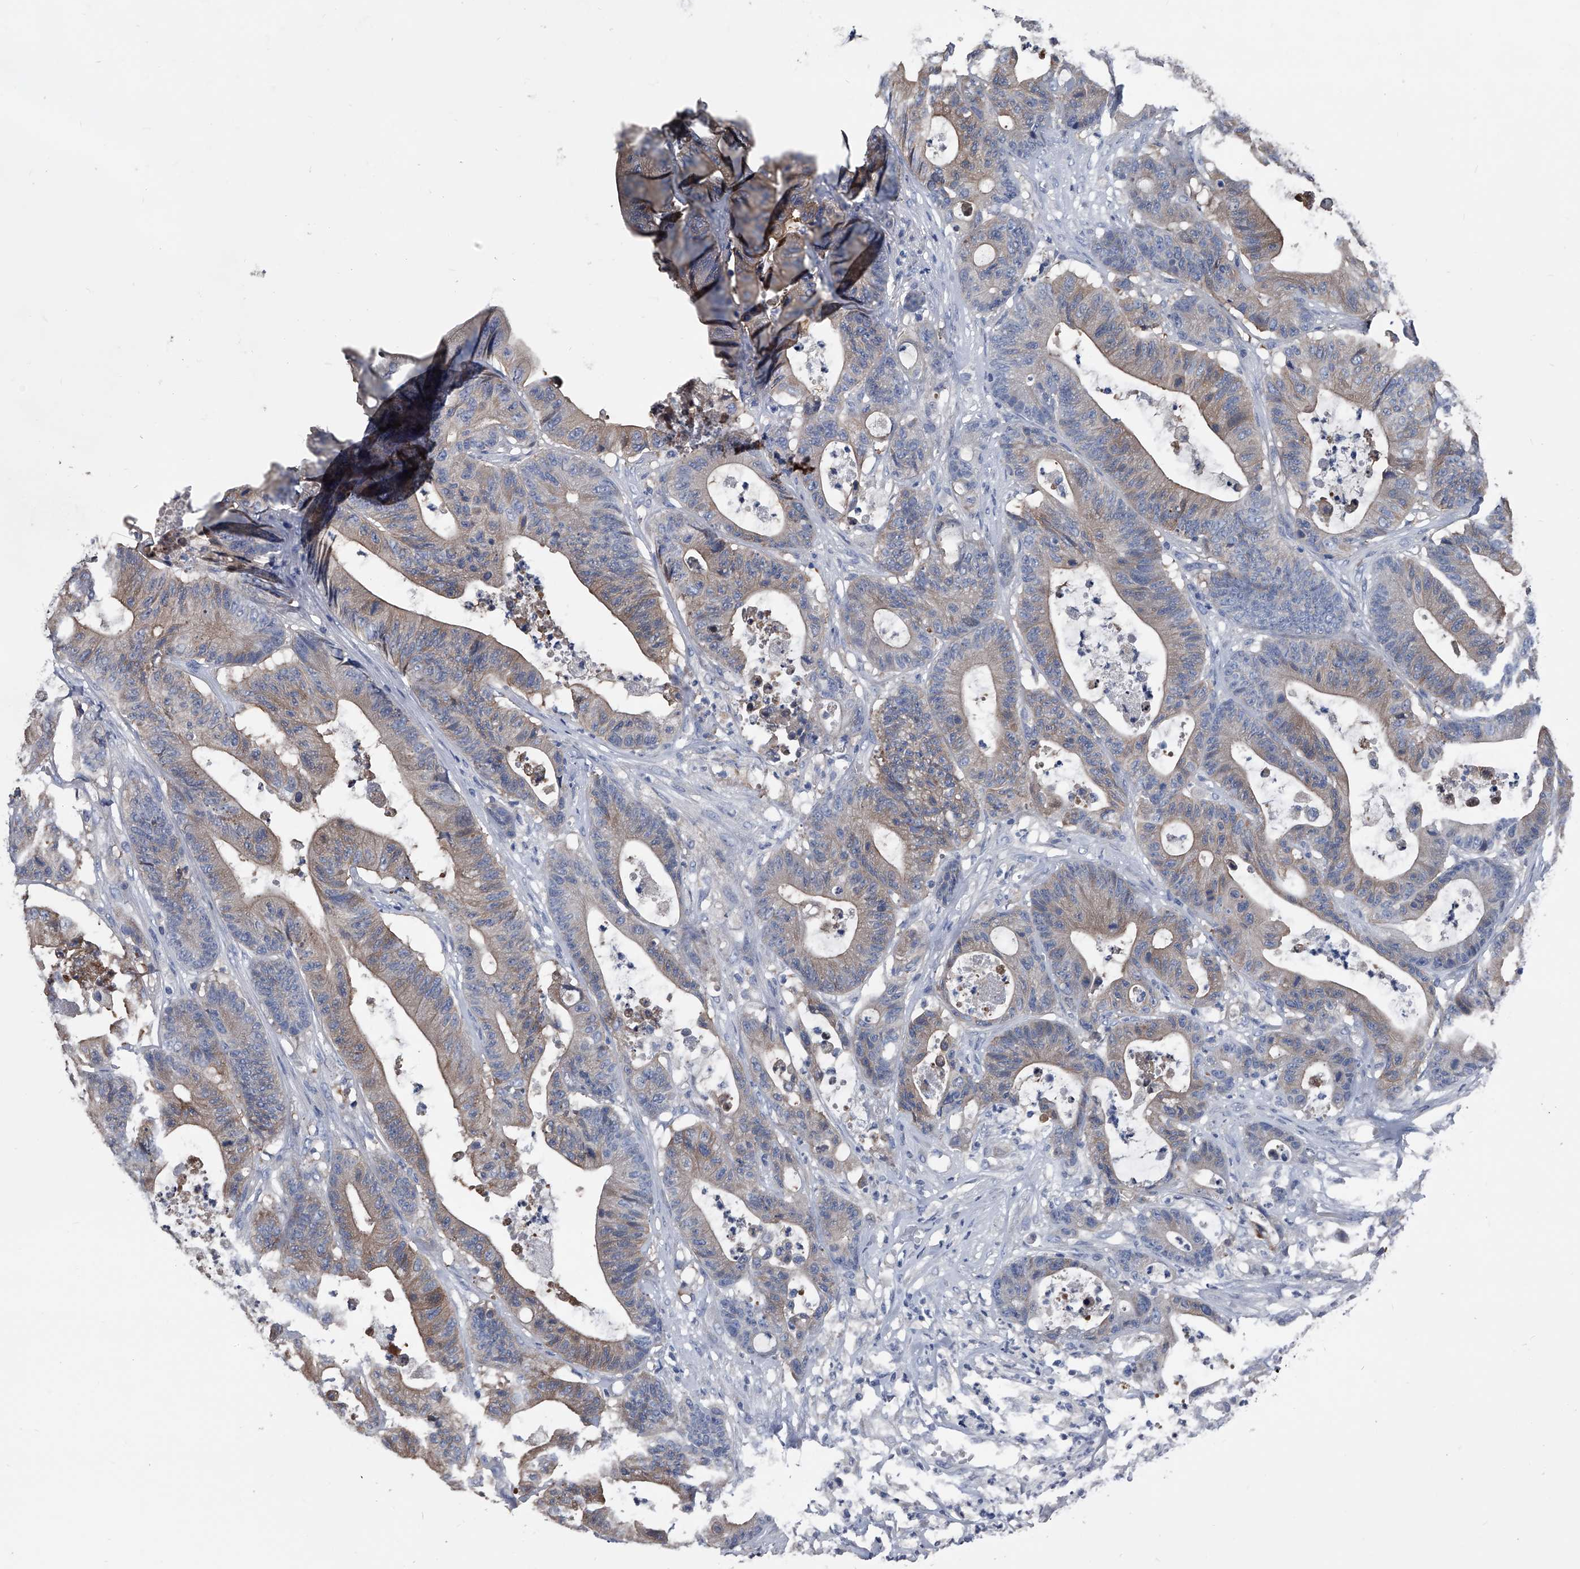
{"staining": {"intensity": "weak", "quantity": "25%-75%", "location": "cytoplasmic/membranous"}, "tissue": "colorectal cancer", "cell_type": "Tumor cells", "image_type": "cancer", "snomed": [{"axis": "morphology", "description": "Adenocarcinoma, NOS"}, {"axis": "topography", "description": "Colon"}], "caption": "Tumor cells show low levels of weak cytoplasmic/membranous positivity in about 25%-75% of cells in human adenocarcinoma (colorectal). Nuclei are stained in blue.", "gene": "KIF13A", "patient": {"sex": "female", "age": 84}}